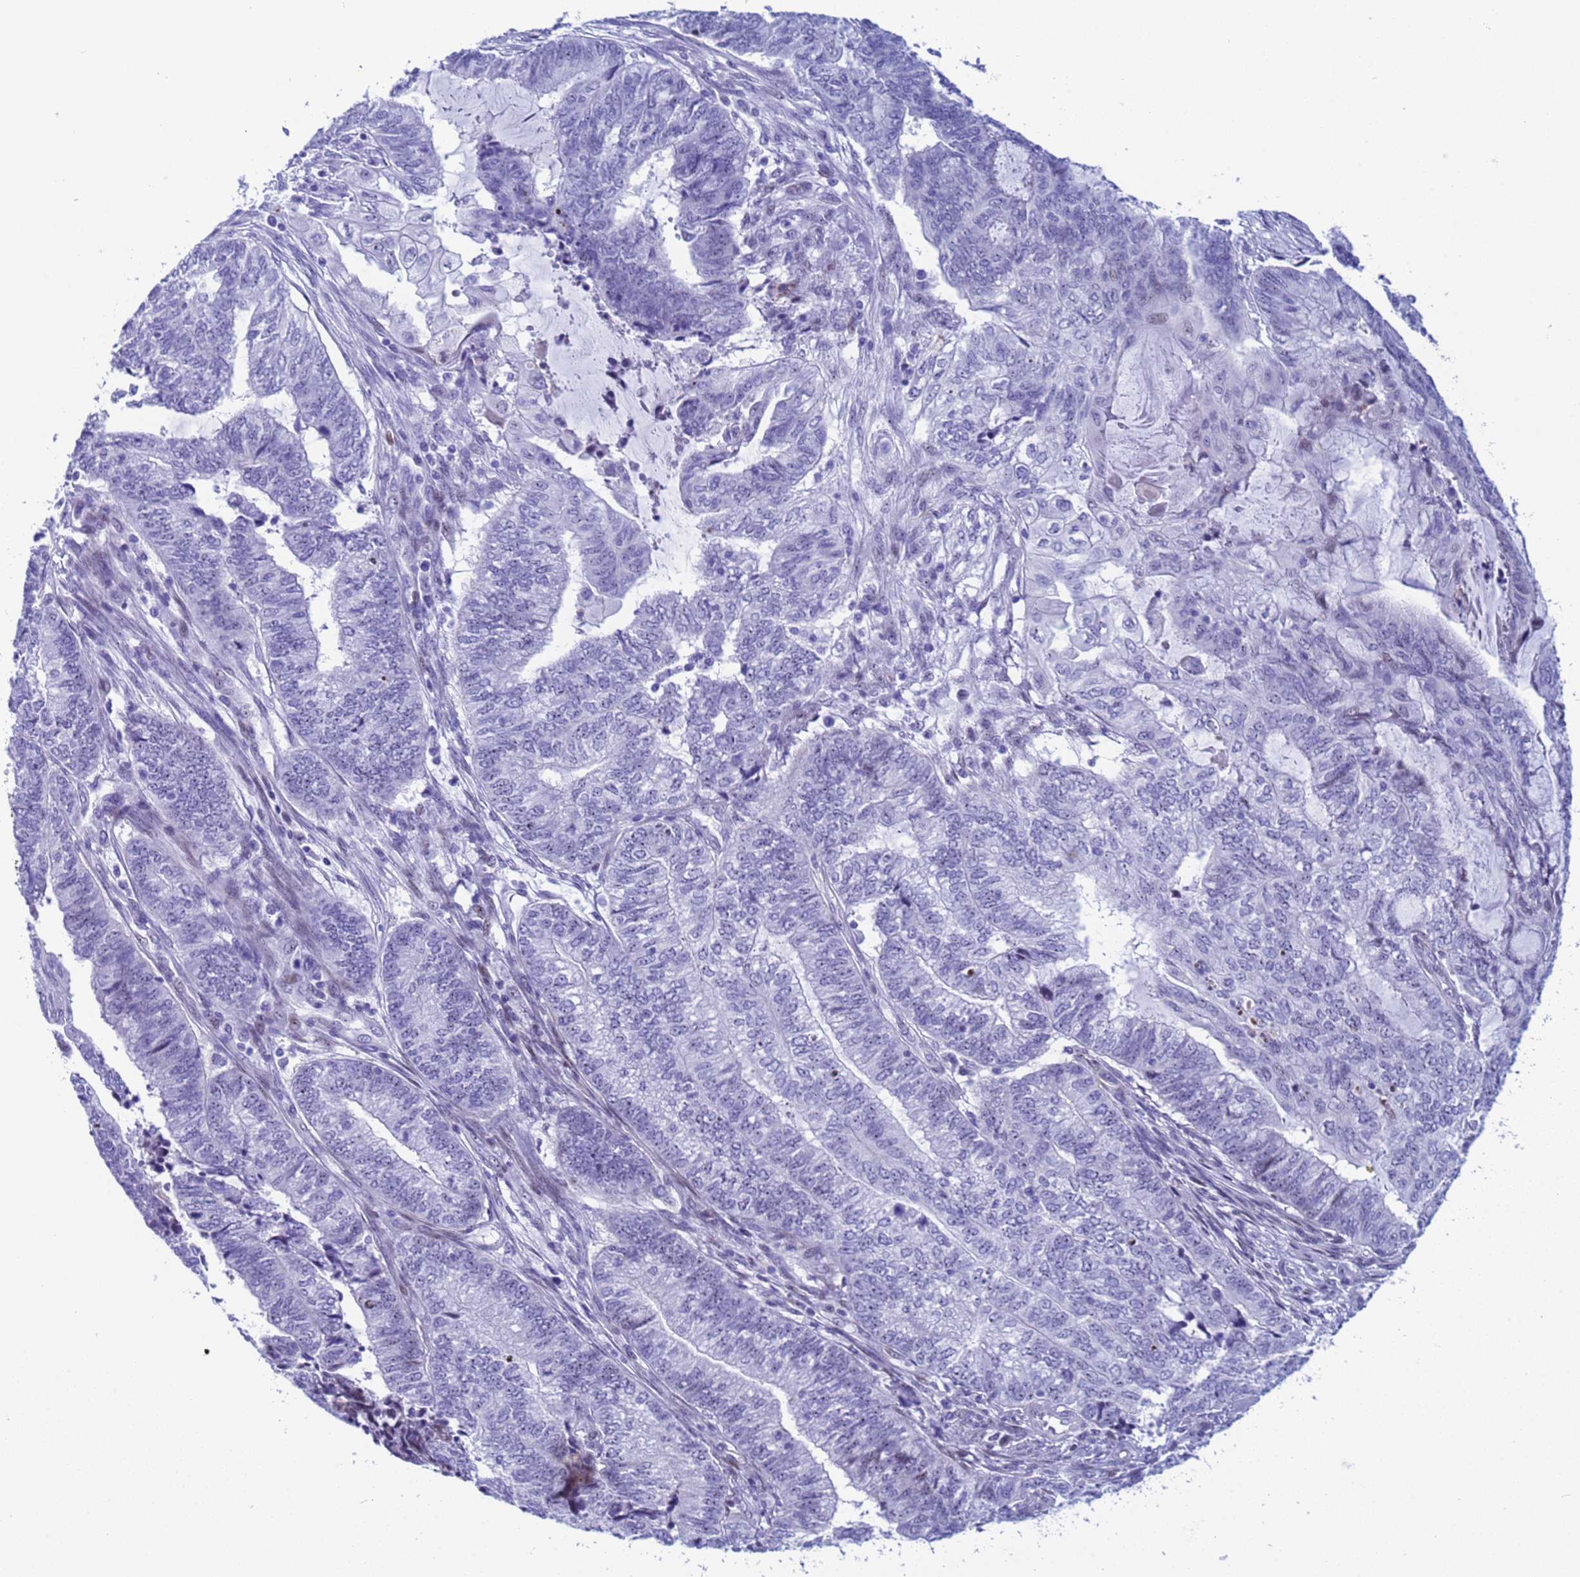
{"staining": {"intensity": "weak", "quantity": "<25%", "location": "nuclear"}, "tissue": "endometrial cancer", "cell_type": "Tumor cells", "image_type": "cancer", "snomed": [{"axis": "morphology", "description": "Adenocarcinoma, NOS"}, {"axis": "topography", "description": "Uterus"}, {"axis": "topography", "description": "Endometrium"}], "caption": "Immunohistochemical staining of endometrial adenocarcinoma reveals no significant expression in tumor cells.", "gene": "POP5", "patient": {"sex": "female", "age": 70}}